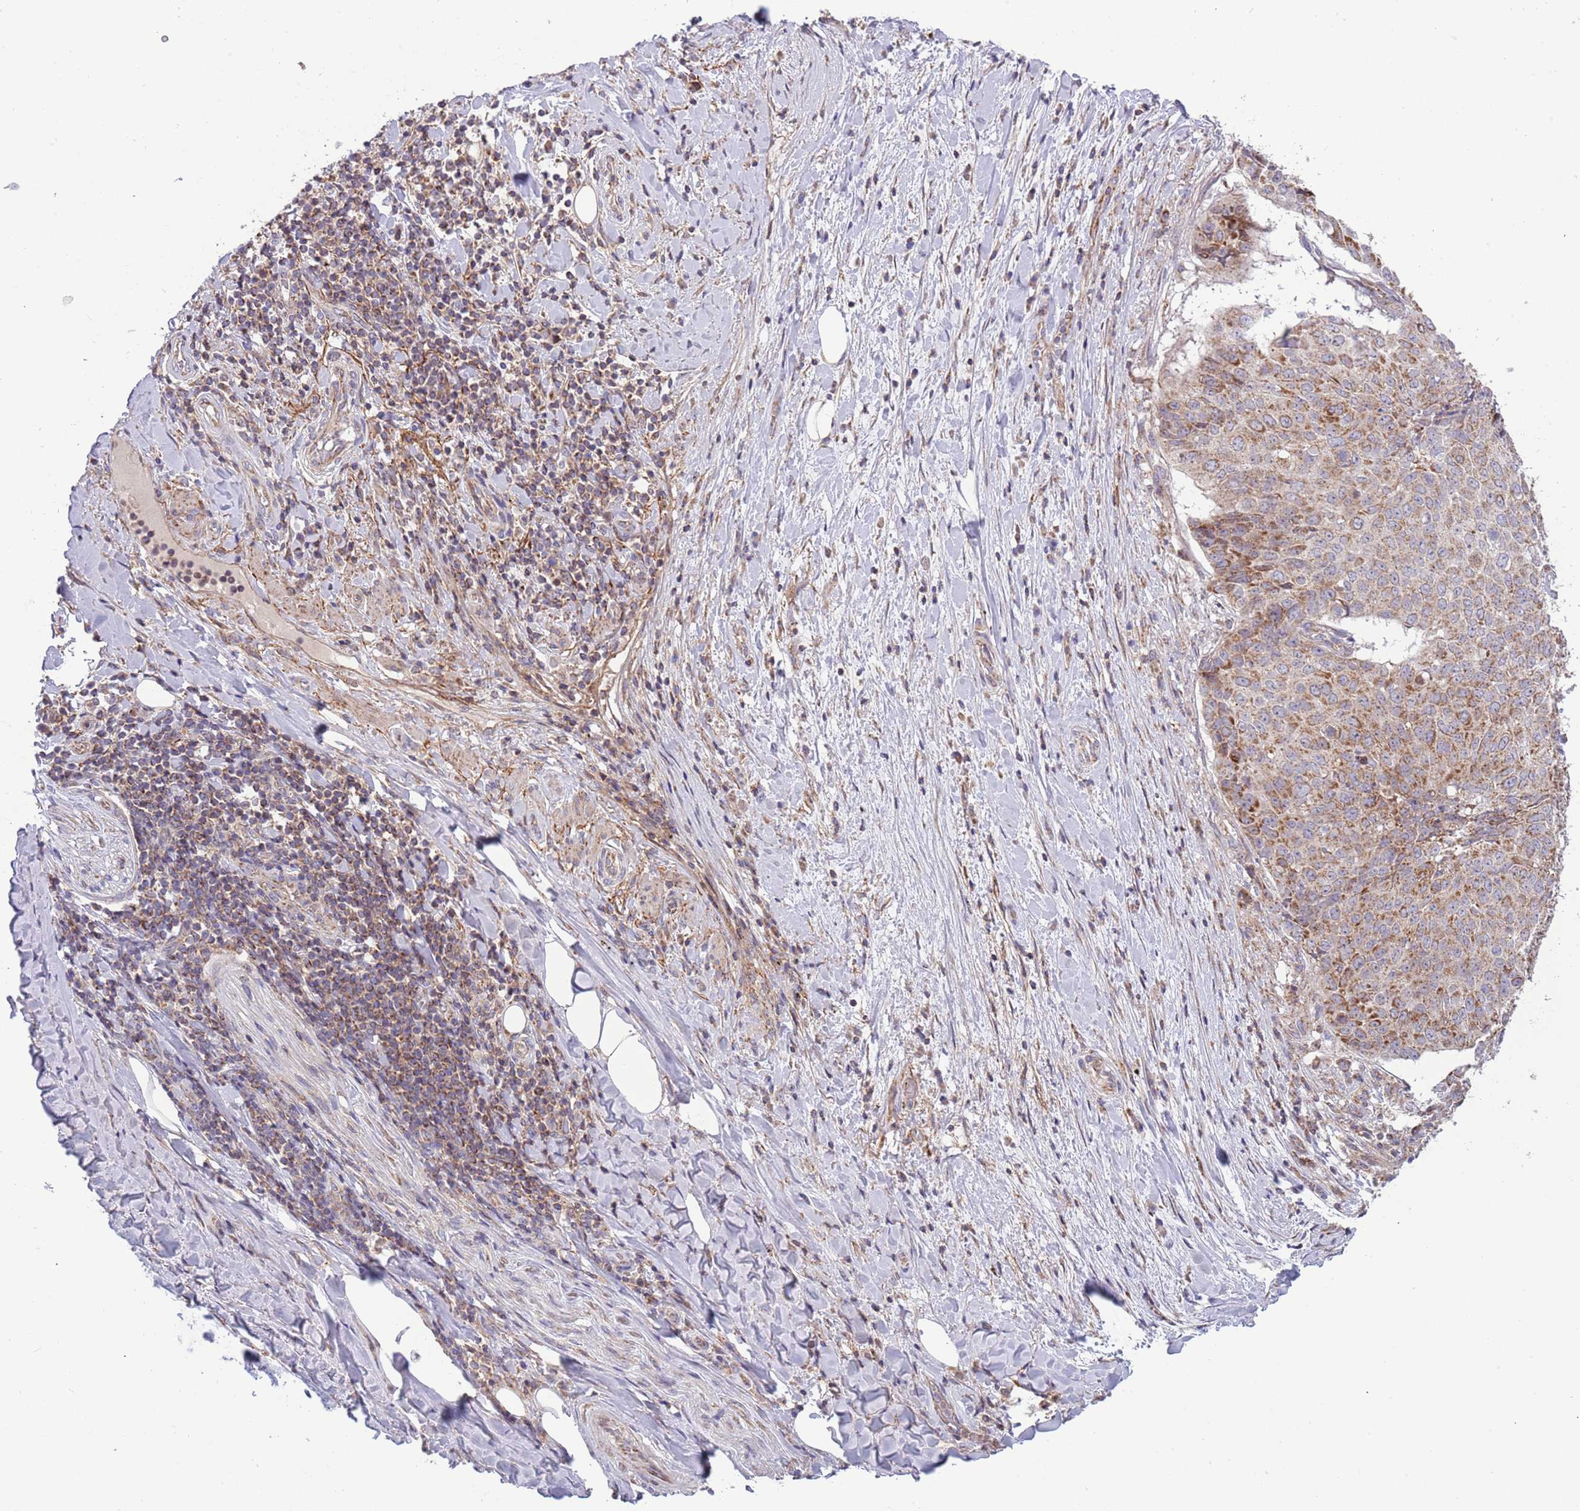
{"staining": {"intensity": "negative", "quantity": "none", "location": "none"}, "tissue": "adipose tissue", "cell_type": "Adipocytes", "image_type": "normal", "snomed": [{"axis": "morphology", "description": "Normal tissue, NOS"}, {"axis": "morphology", "description": "Squamous cell carcinoma, NOS"}, {"axis": "topography", "description": "Bronchus"}, {"axis": "topography", "description": "Lung"}], "caption": "There is no significant staining in adipocytes of adipose tissue. (Stains: DAB (3,3'-diaminobenzidine) IHC with hematoxylin counter stain, Microscopy: brightfield microscopy at high magnification).", "gene": "IRS4", "patient": {"sex": "male", "age": 64}}